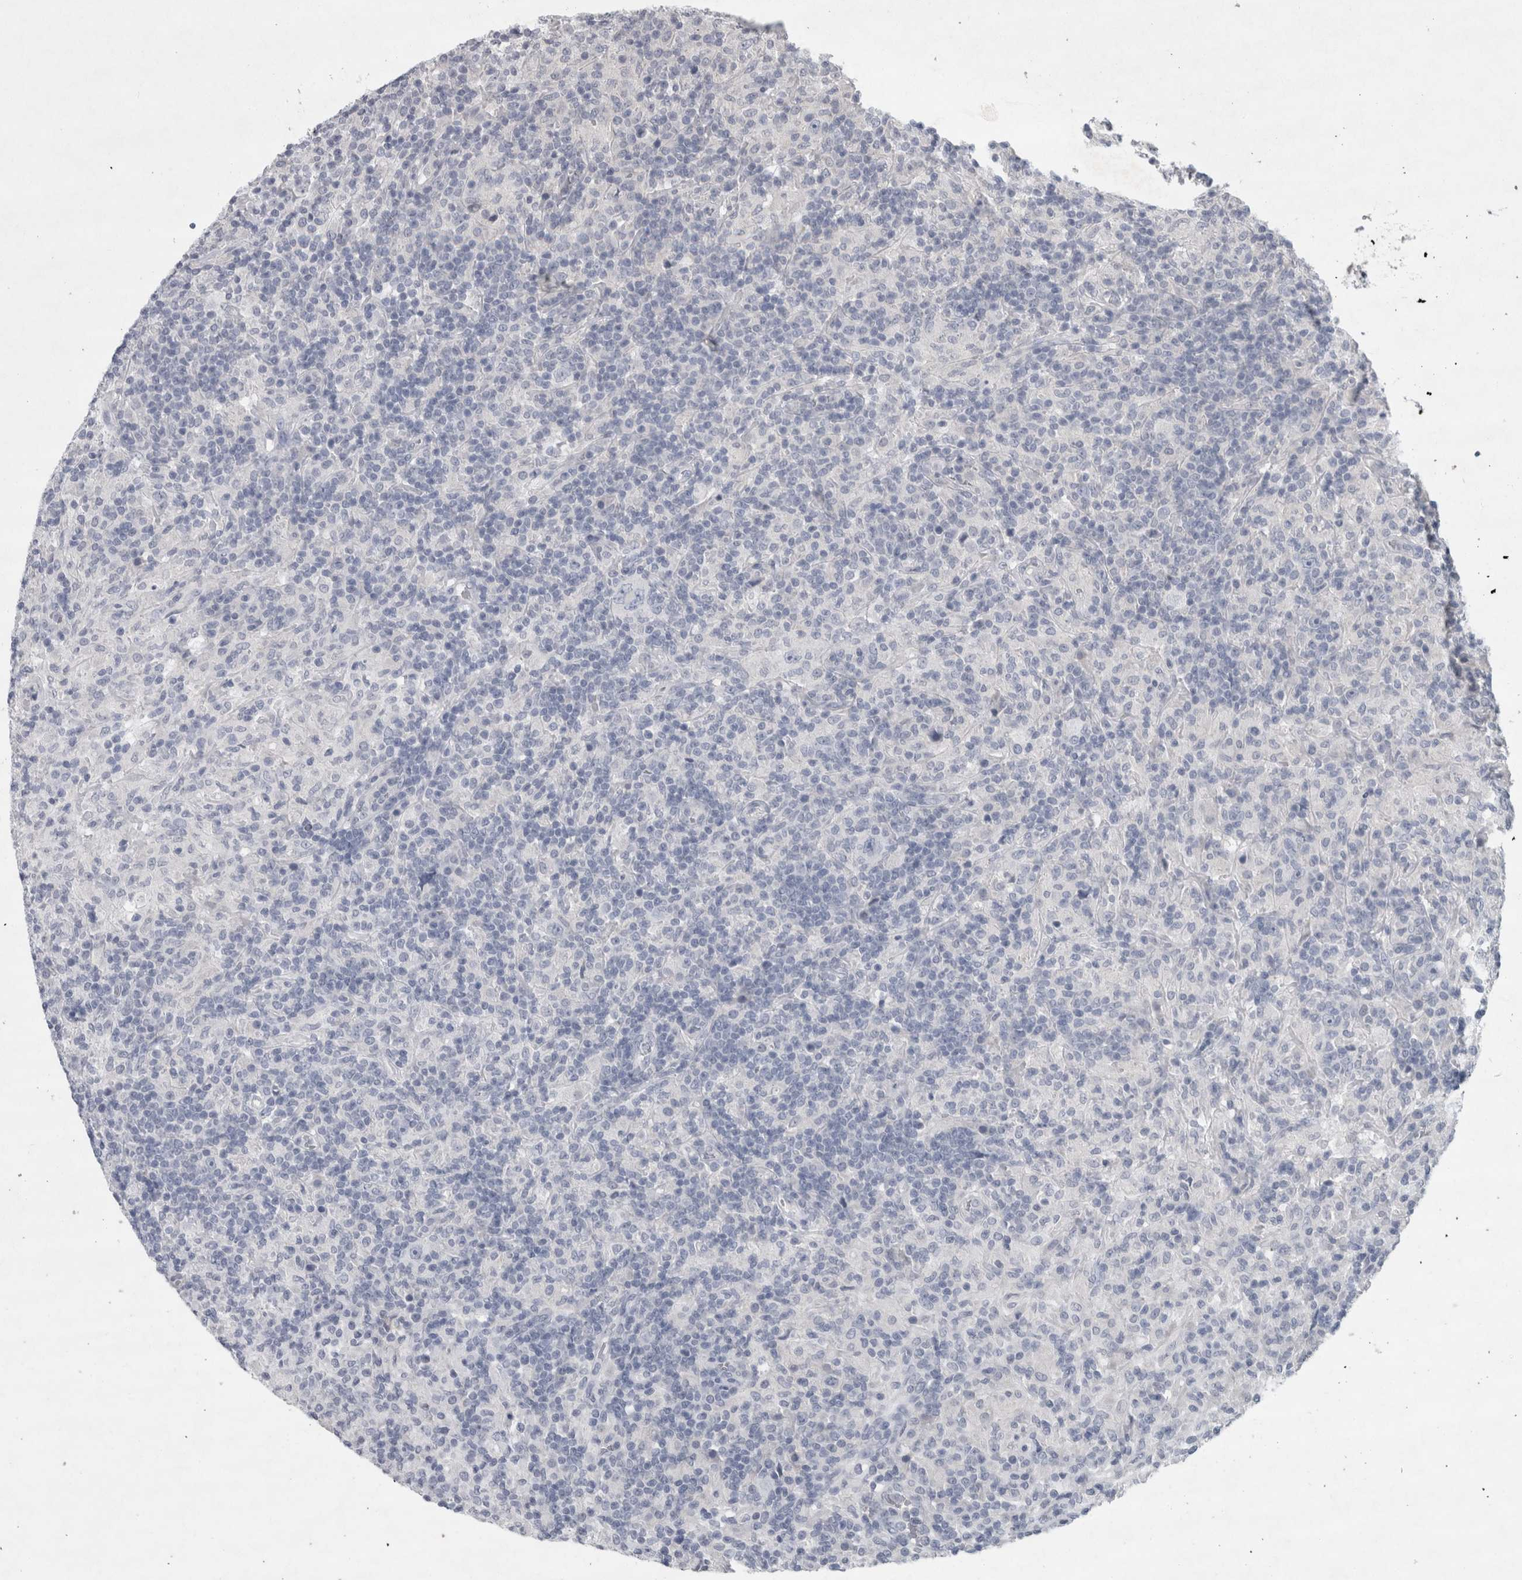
{"staining": {"intensity": "negative", "quantity": "none", "location": "none"}, "tissue": "lymphoma", "cell_type": "Tumor cells", "image_type": "cancer", "snomed": [{"axis": "morphology", "description": "Hodgkin's disease, NOS"}, {"axis": "topography", "description": "Lymph node"}], "caption": "A photomicrograph of Hodgkin's disease stained for a protein reveals no brown staining in tumor cells.", "gene": "WNT7A", "patient": {"sex": "male", "age": 70}}